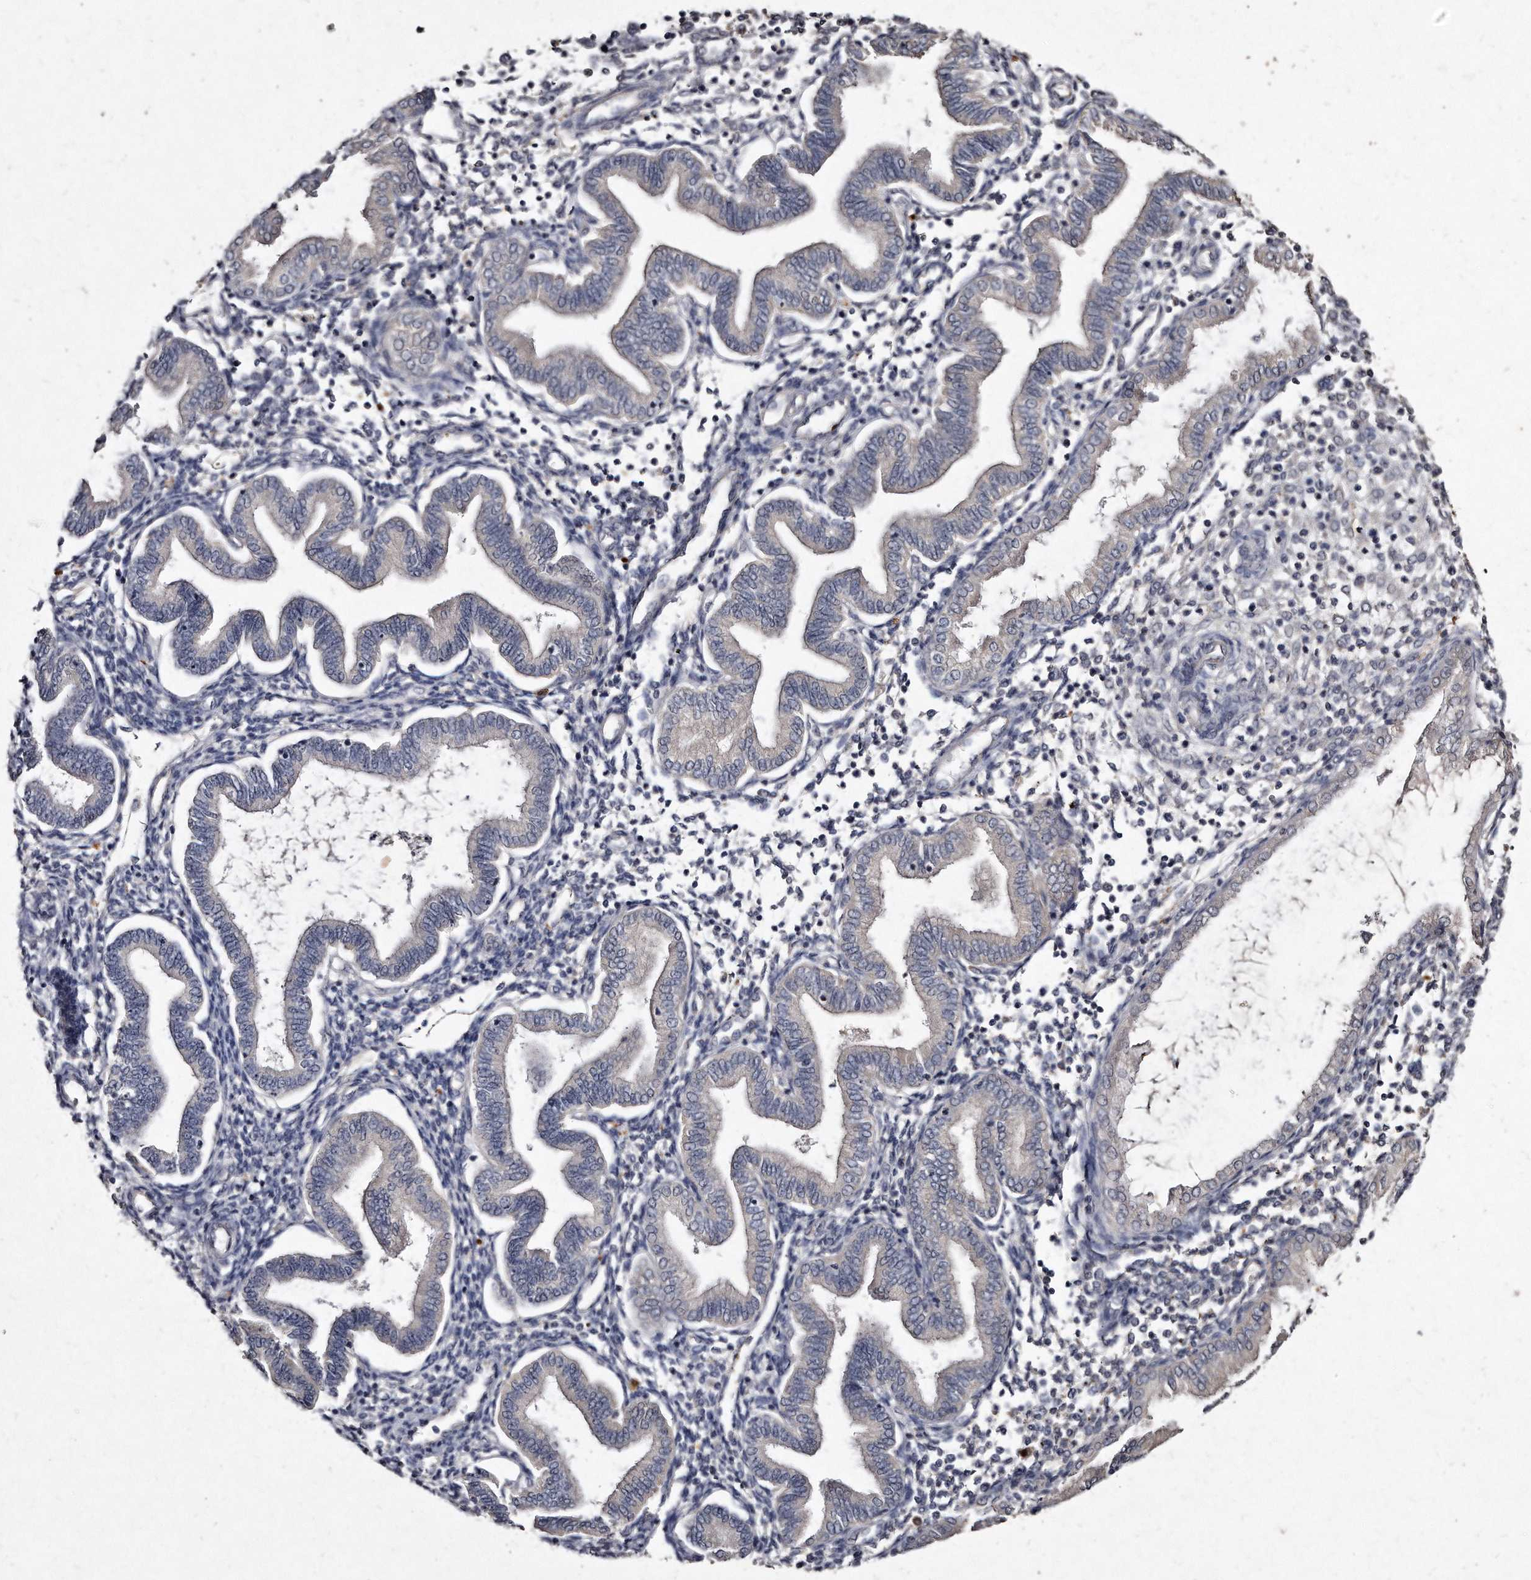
{"staining": {"intensity": "negative", "quantity": "none", "location": "none"}, "tissue": "endometrium", "cell_type": "Cells in endometrial stroma", "image_type": "normal", "snomed": [{"axis": "morphology", "description": "Normal tissue, NOS"}, {"axis": "topography", "description": "Endometrium"}], "caption": "Immunohistochemistry (IHC) photomicrograph of unremarkable endometrium: endometrium stained with DAB shows no significant protein positivity in cells in endometrial stroma.", "gene": "KLHDC3", "patient": {"sex": "female", "age": 53}}